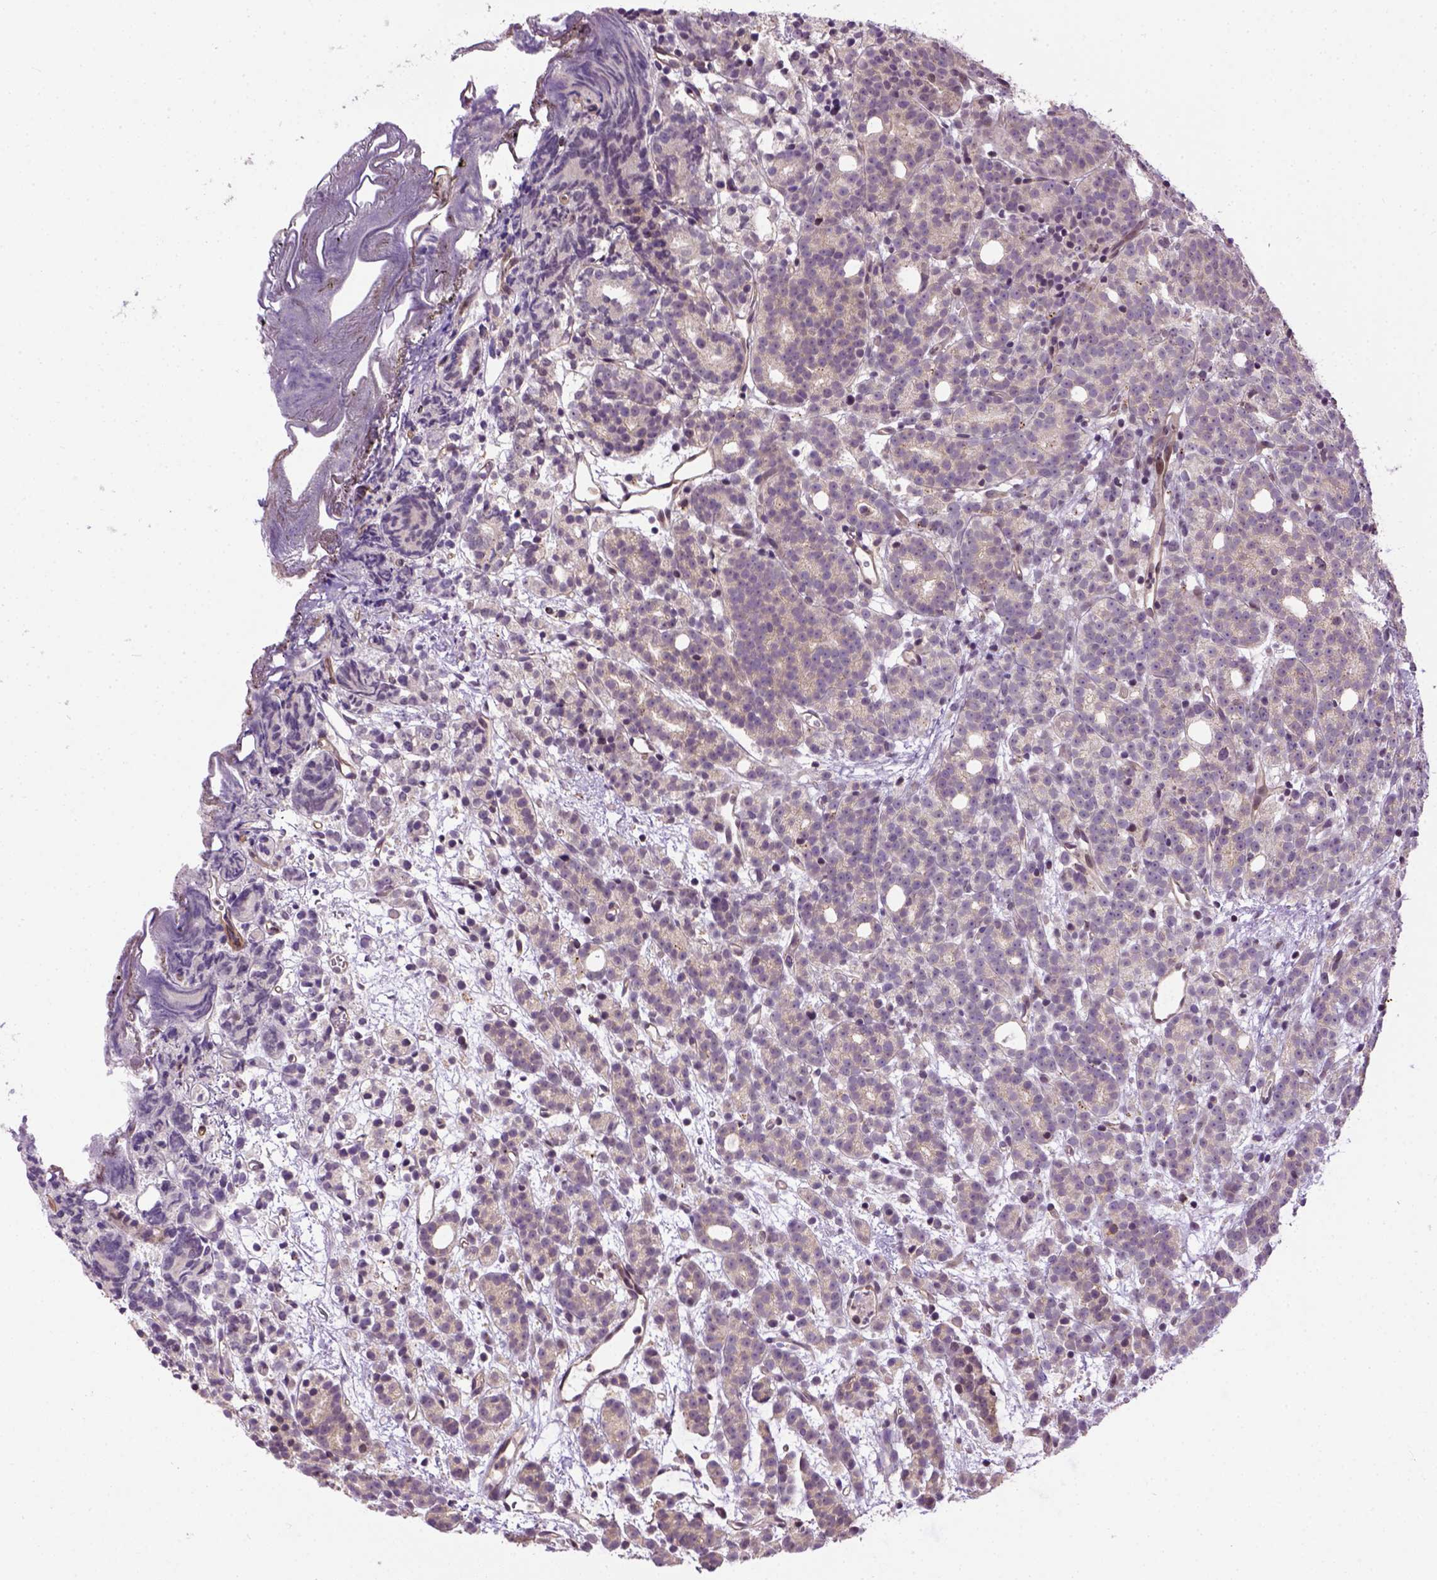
{"staining": {"intensity": "weak", "quantity": "25%-75%", "location": "cytoplasmic/membranous"}, "tissue": "prostate cancer", "cell_type": "Tumor cells", "image_type": "cancer", "snomed": [{"axis": "morphology", "description": "Adenocarcinoma, High grade"}, {"axis": "topography", "description": "Prostate"}], "caption": "Human prostate cancer stained with a protein marker exhibits weak staining in tumor cells.", "gene": "KAZN", "patient": {"sex": "male", "age": 53}}